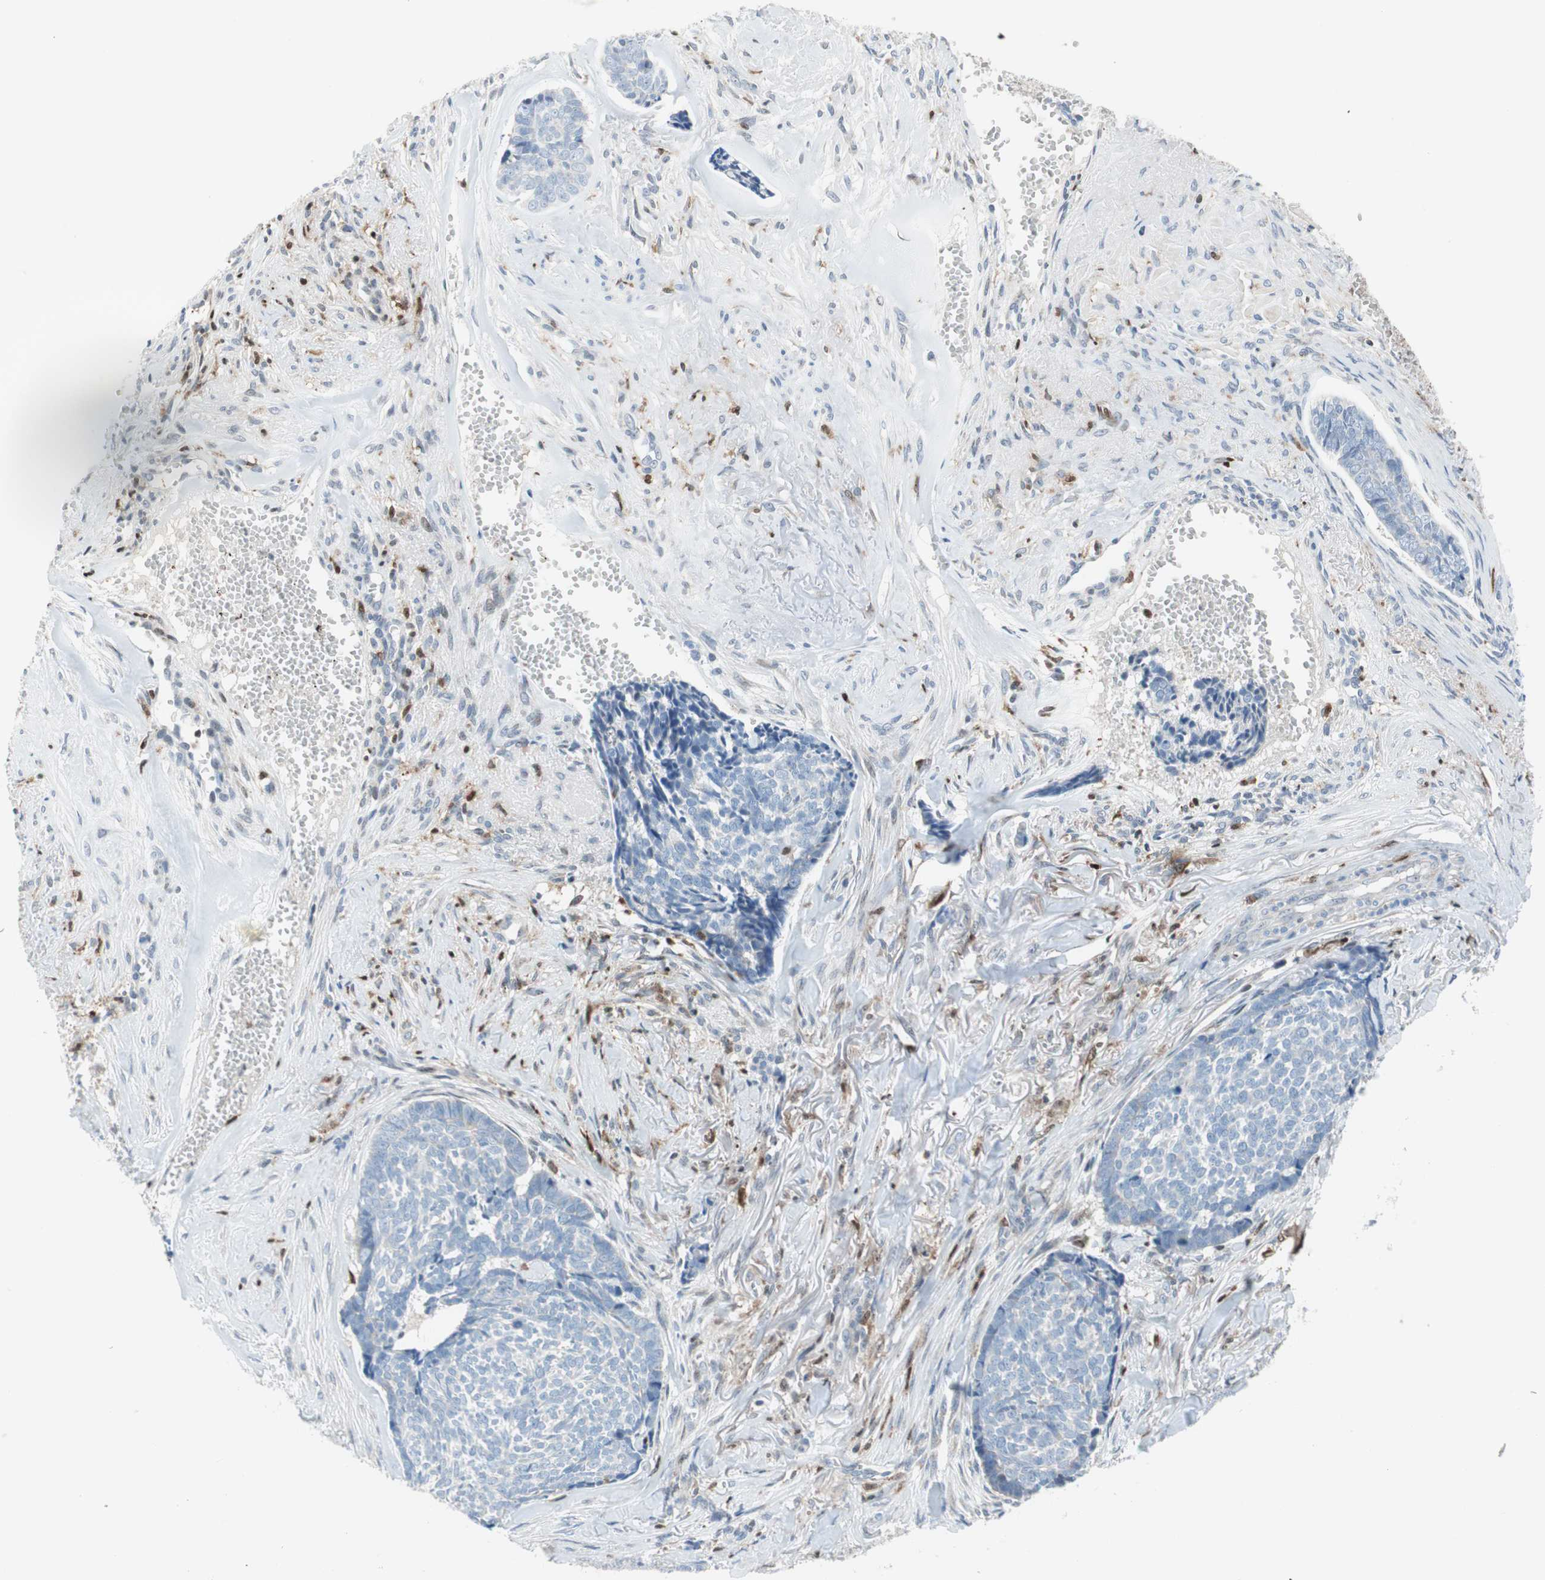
{"staining": {"intensity": "negative", "quantity": "none", "location": "none"}, "tissue": "skin cancer", "cell_type": "Tumor cells", "image_type": "cancer", "snomed": [{"axis": "morphology", "description": "Basal cell carcinoma"}, {"axis": "topography", "description": "Skin"}], "caption": "This is an immunohistochemistry (IHC) image of skin basal cell carcinoma. There is no positivity in tumor cells.", "gene": "RGS10", "patient": {"sex": "male", "age": 84}}